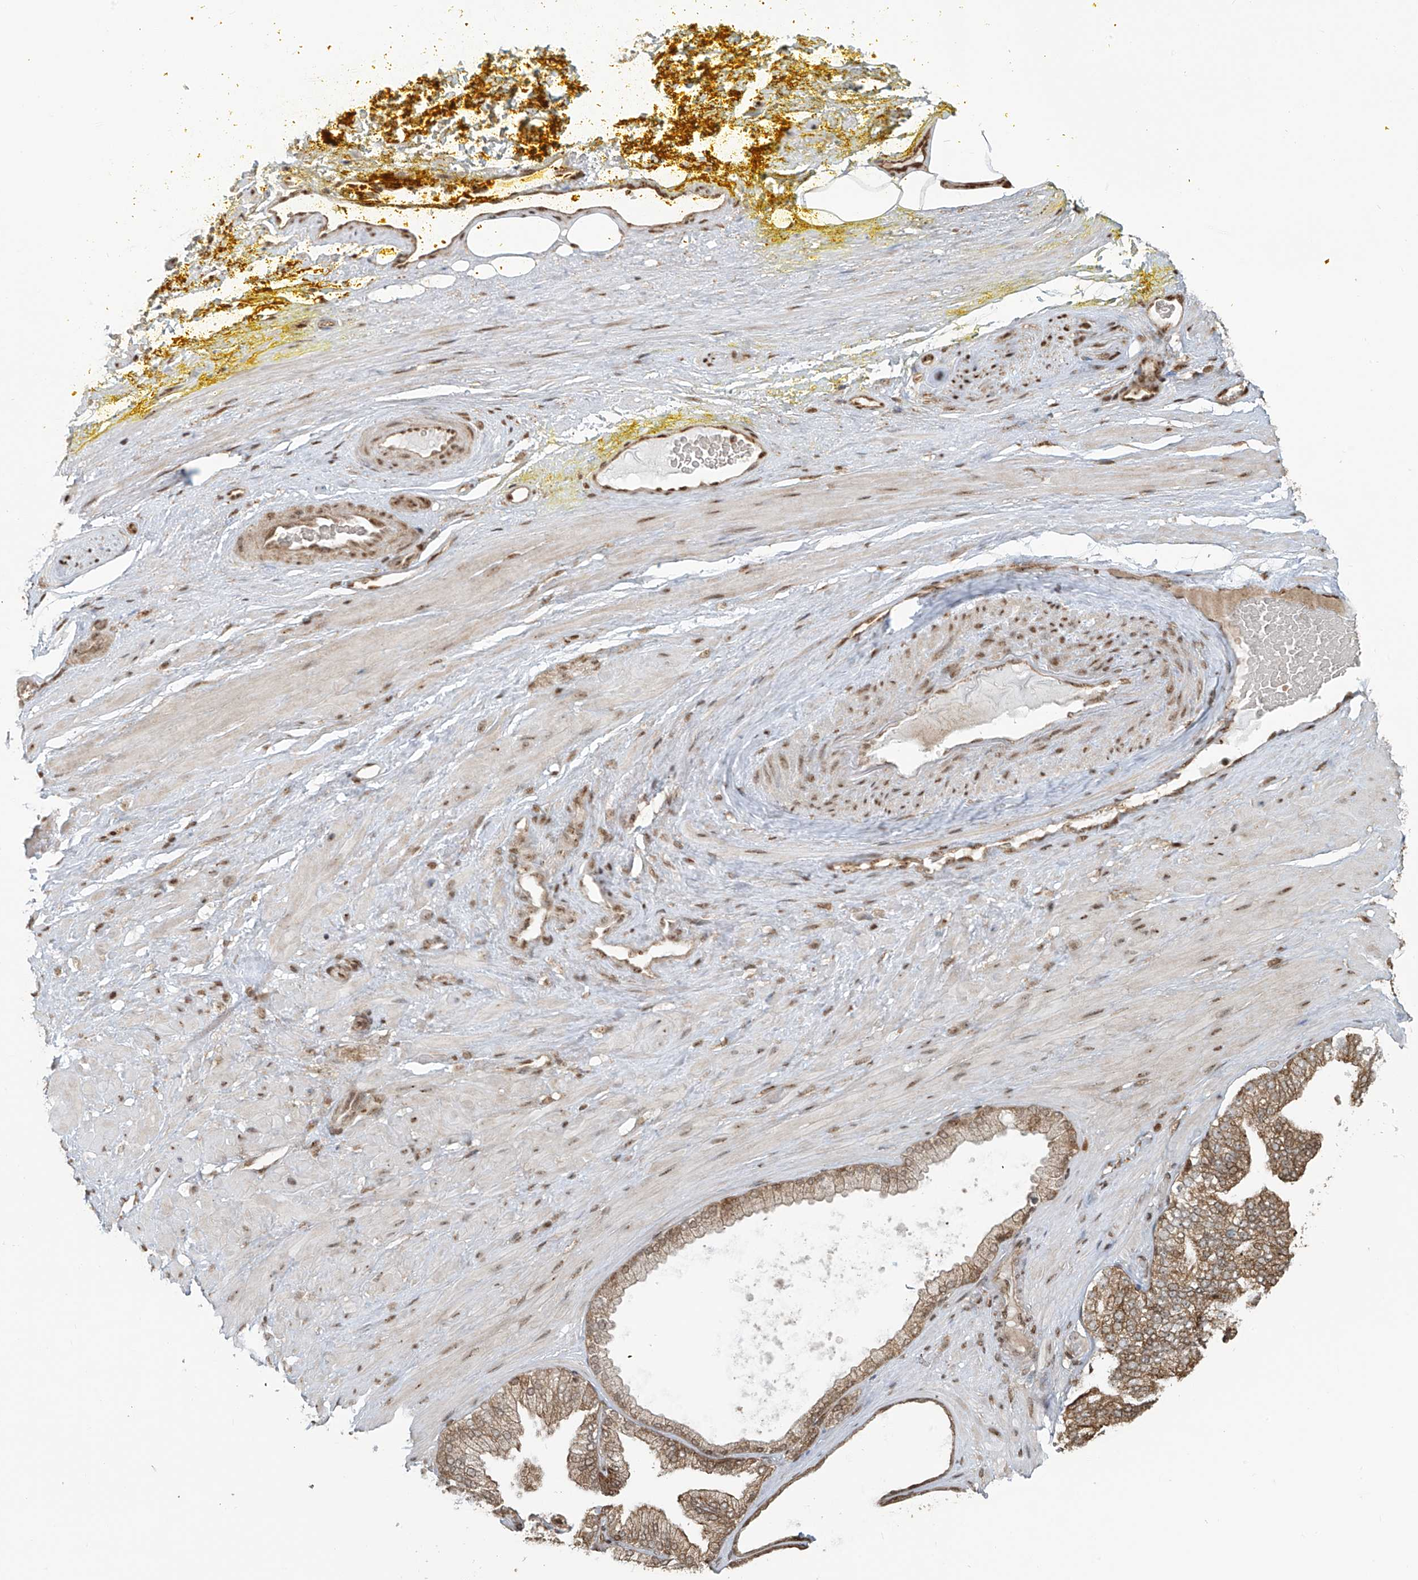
{"staining": {"intensity": "moderate", "quantity": "25%-75%", "location": "cytoplasmic/membranous"}, "tissue": "adipose tissue", "cell_type": "Adipocytes", "image_type": "normal", "snomed": [{"axis": "morphology", "description": "Normal tissue, NOS"}, {"axis": "morphology", "description": "Adenocarcinoma, Low grade"}, {"axis": "topography", "description": "Prostate"}, {"axis": "topography", "description": "Peripheral nerve tissue"}], "caption": "There is medium levels of moderate cytoplasmic/membranous staining in adipocytes of unremarkable adipose tissue, as demonstrated by immunohistochemical staining (brown color).", "gene": "VMP1", "patient": {"sex": "male", "age": 63}}